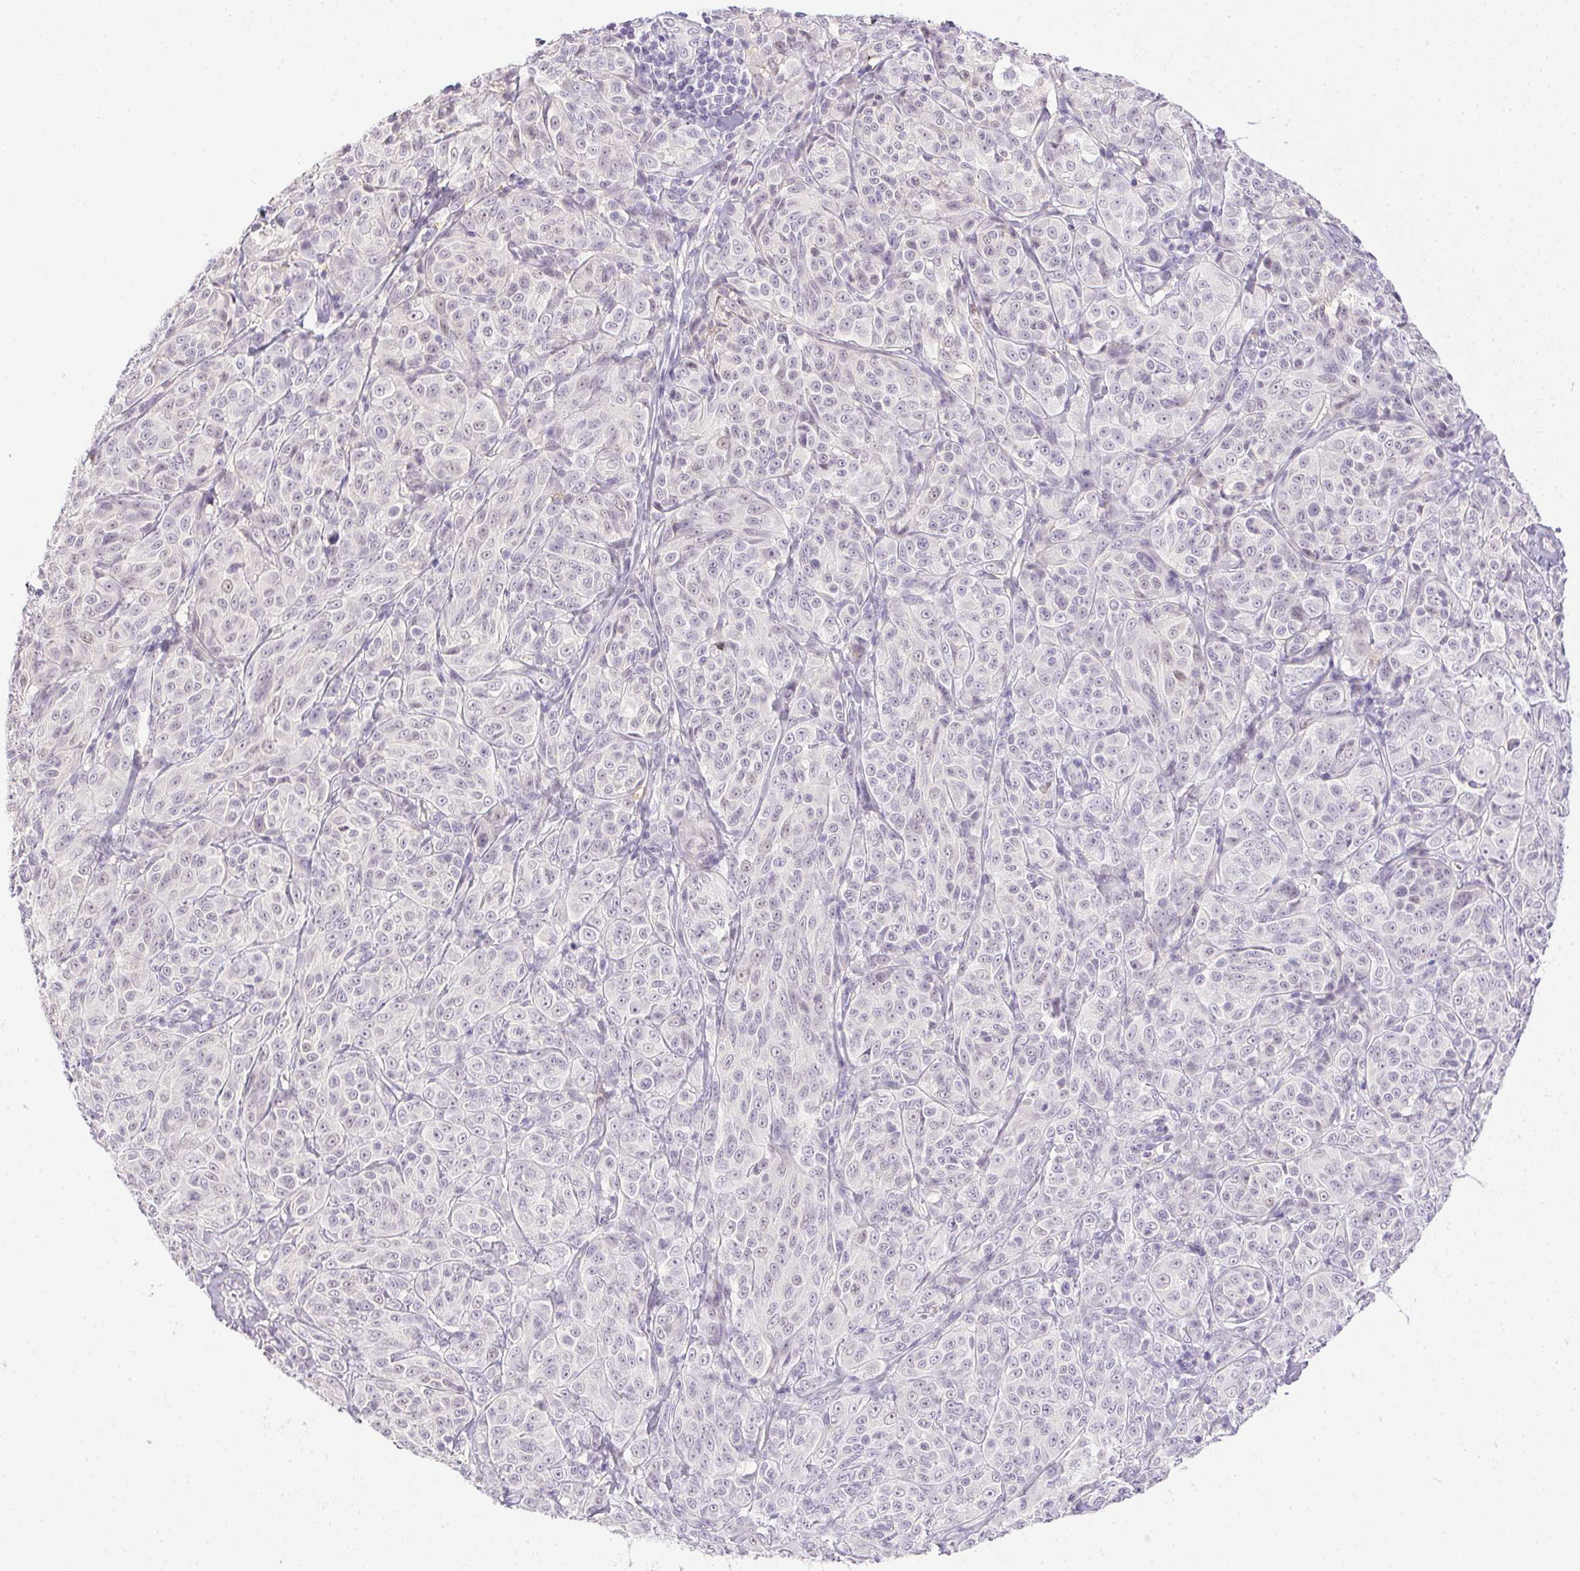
{"staining": {"intensity": "negative", "quantity": "none", "location": "none"}, "tissue": "melanoma", "cell_type": "Tumor cells", "image_type": "cancer", "snomed": [{"axis": "morphology", "description": "Malignant melanoma, NOS"}, {"axis": "topography", "description": "Skin"}], "caption": "Image shows no significant protein staining in tumor cells of malignant melanoma. (IHC, brightfield microscopy, high magnification).", "gene": "PRL", "patient": {"sex": "male", "age": 89}}